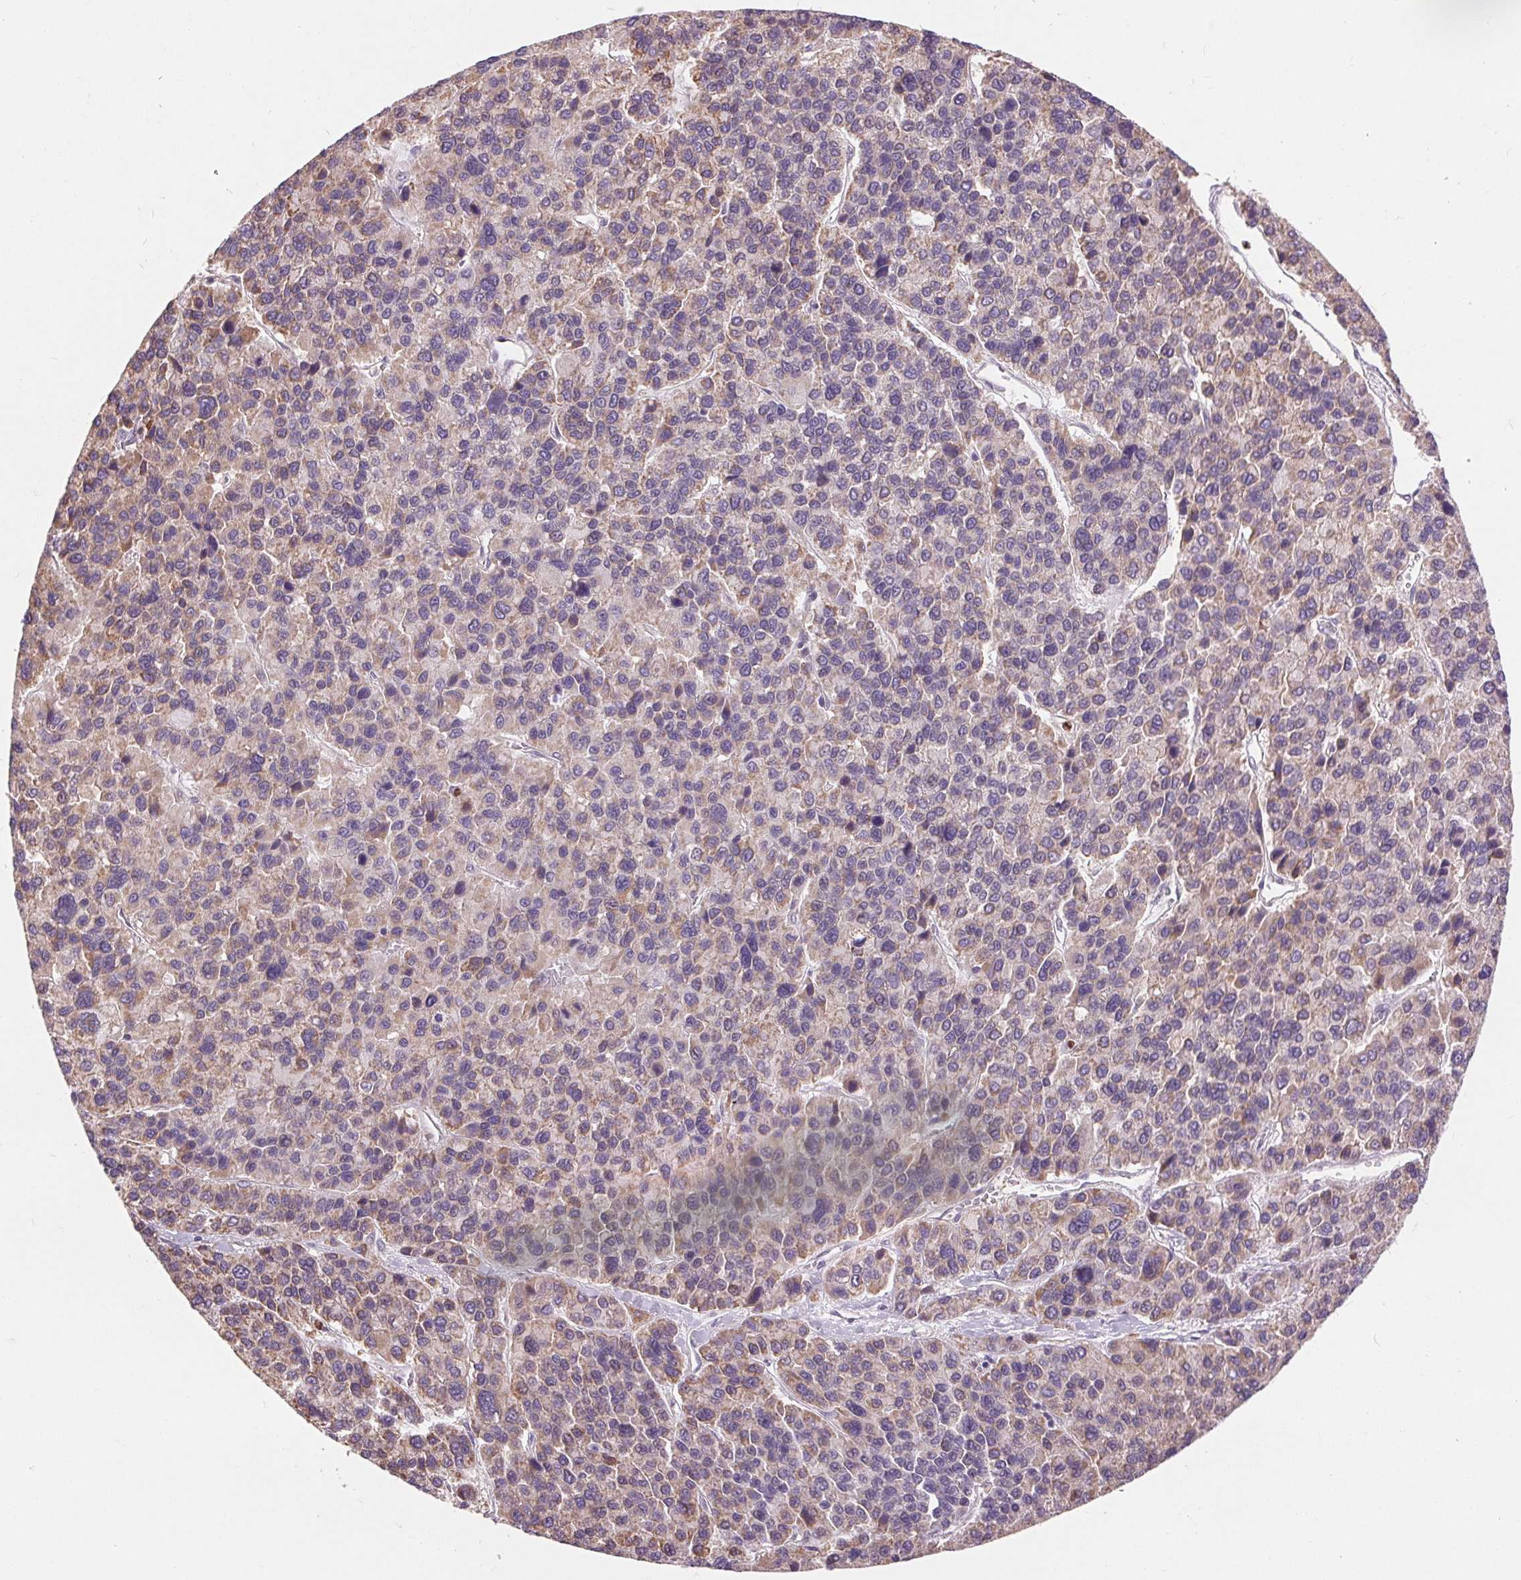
{"staining": {"intensity": "weak", "quantity": "25%-75%", "location": "cytoplasmic/membranous"}, "tissue": "liver cancer", "cell_type": "Tumor cells", "image_type": "cancer", "snomed": [{"axis": "morphology", "description": "Carcinoma, Hepatocellular, NOS"}, {"axis": "topography", "description": "Liver"}], "caption": "Human liver cancer (hepatocellular carcinoma) stained with a protein marker demonstrates weak staining in tumor cells.", "gene": "RANBP3L", "patient": {"sex": "female", "age": 41}}